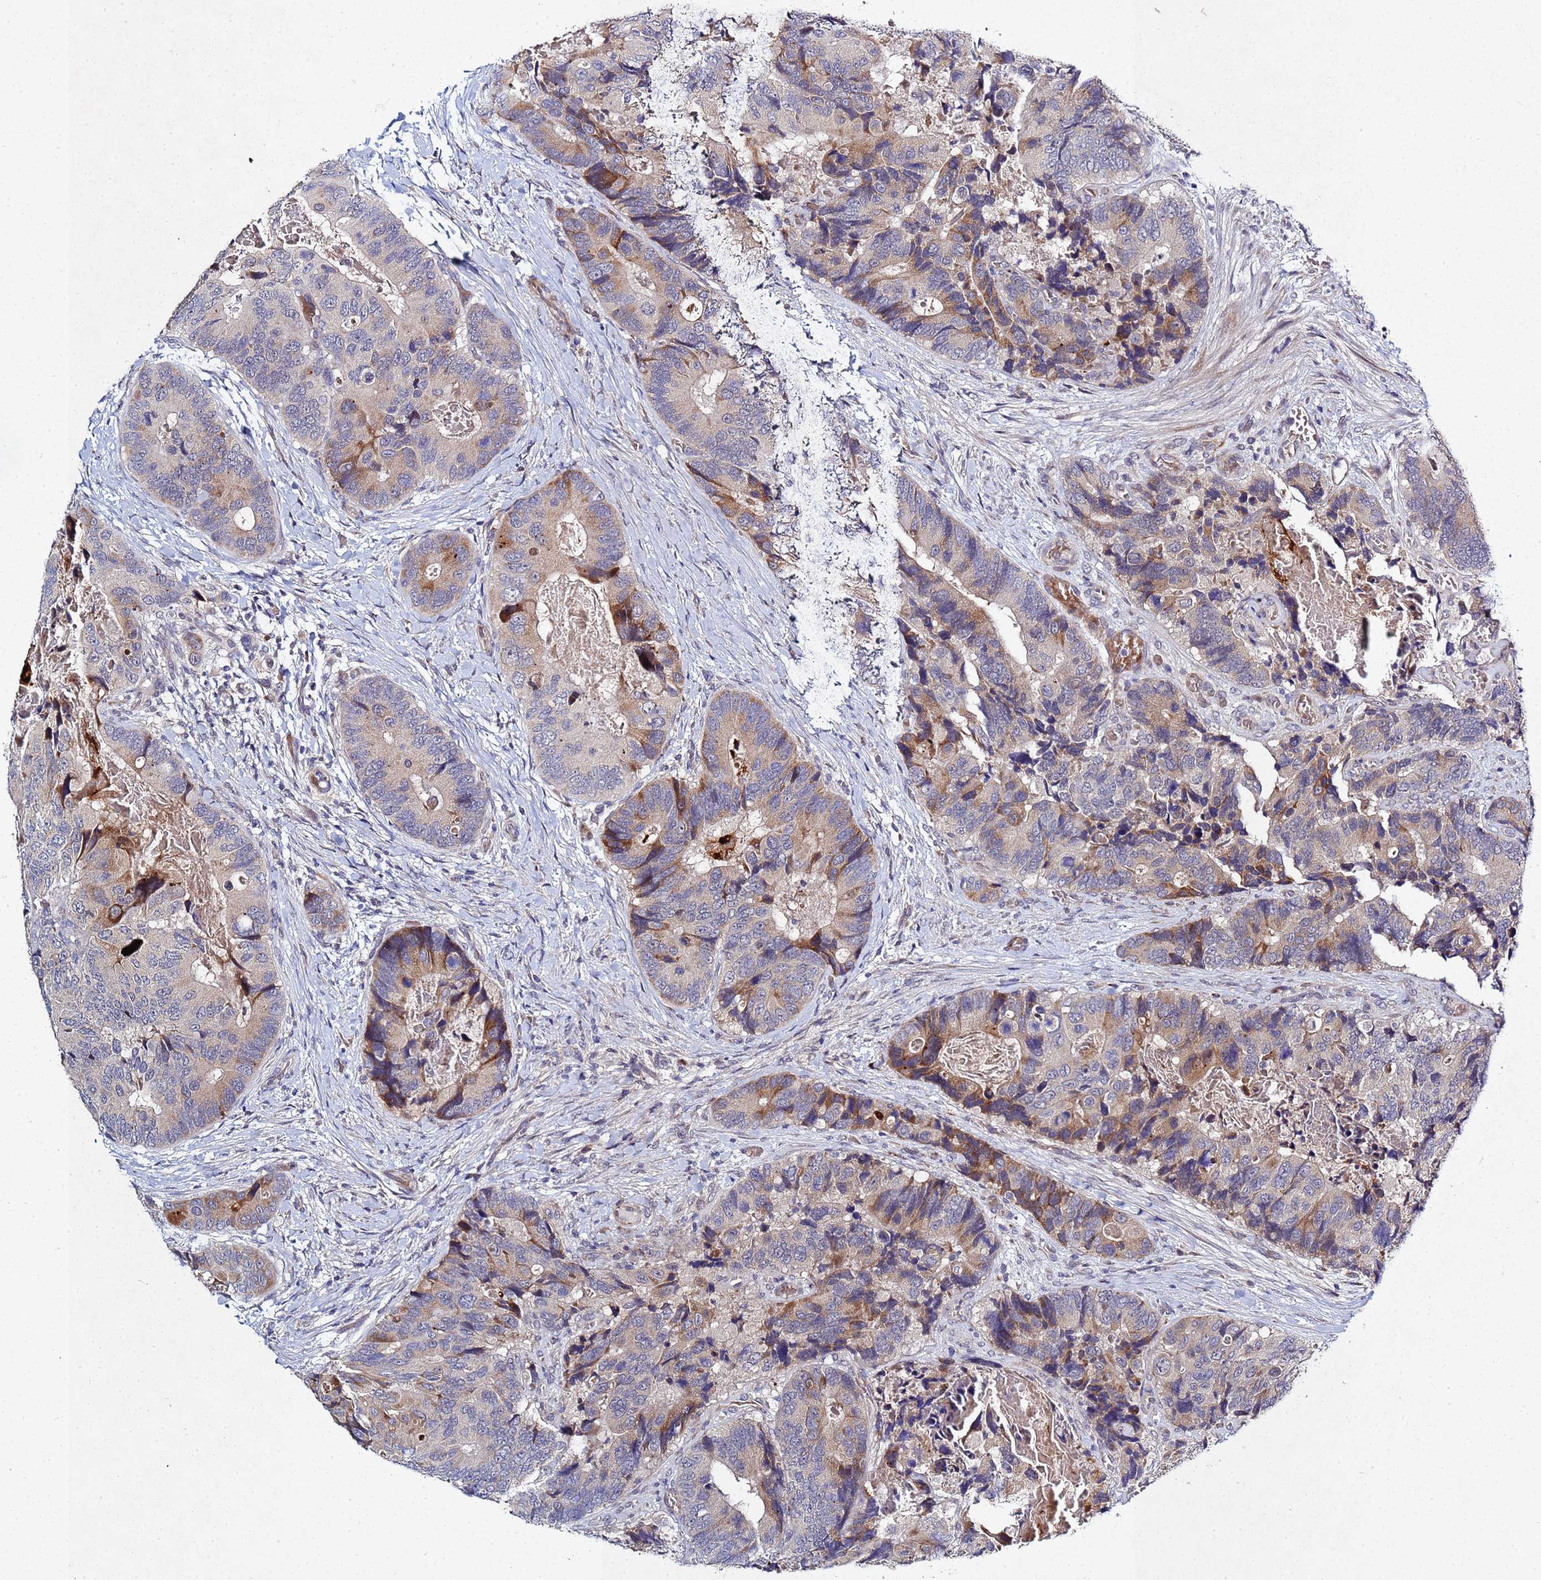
{"staining": {"intensity": "moderate", "quantity": "<25%", "location": "cytoplasmic/membranous"}, "tissue": "colorectal cancer", "cell_type": "Tumor cells", "image_type": "cancer", "snomed": [{"axis": "morphology", "description": "Adenocarcinoma, NOS"}, {"axis": "topography", "description": "Colon"}], "caption": "DAB (3,3'-diaminobenzidine) immunohistochemical staining of human colorectal adenocarcinoma reveals moderate cytoplasmic/membranous protein staining in about <25% of tumor cells.", "gene": "TNPO2", "patient": {"sex": "male", "age": 84}}